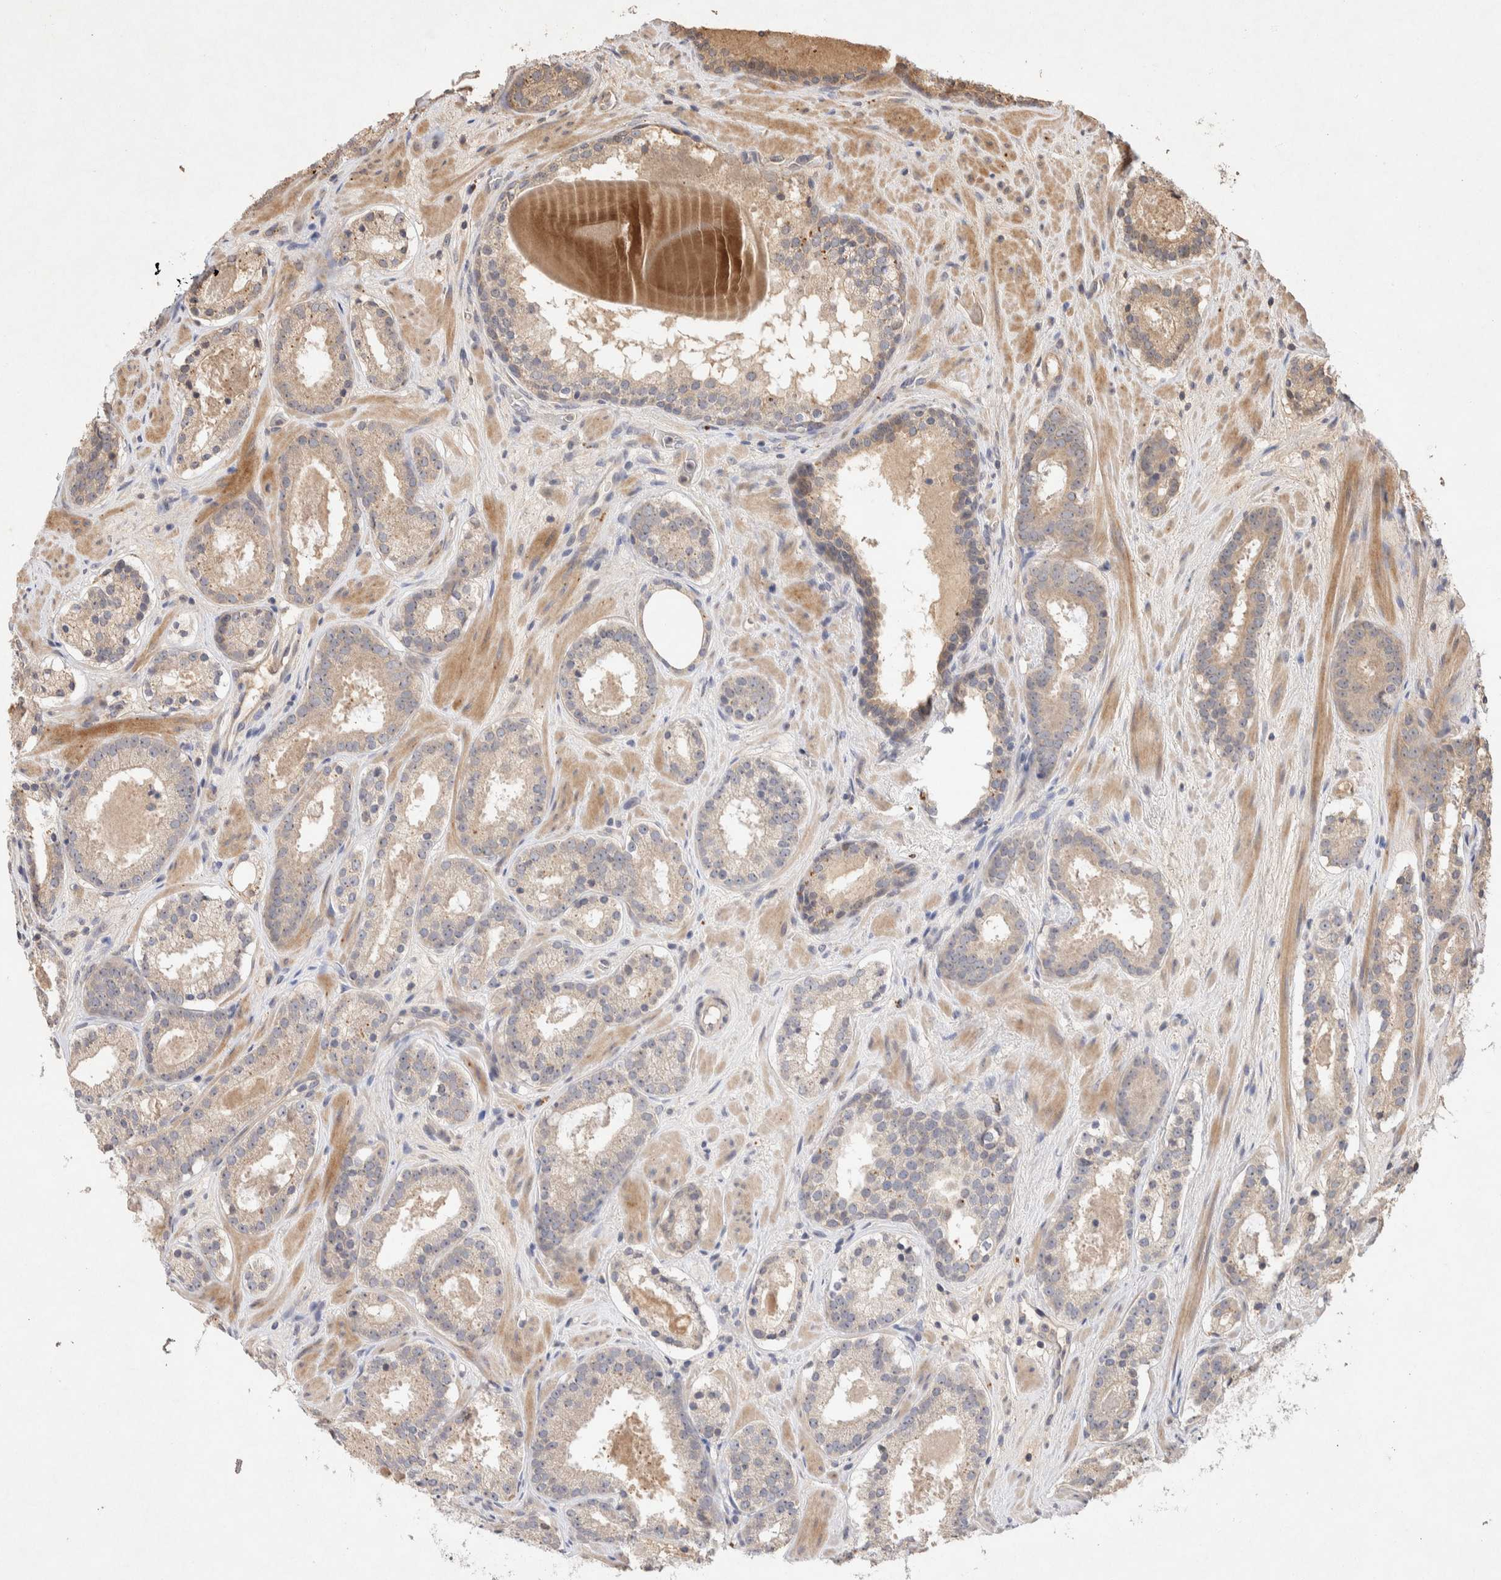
{"staining": {"intensity": "weak", "quantity": "<25%", "location": "cytoplasmic/membranous"}, "tissue": "prostate cancer", "cell_type": "Tumor cells", "image_type": "cancer", "snomed": [{"axis": "morphology", "description": "Adenocarcinoma, Low grade"}, {"axis": "topography", "description": "Prostate"}], "caption": "This is an immunohistochemistry image of prostate cancer. There is no positivity in tumor cells.", "gene": "NSMAF", "patient": {"sex": "male", "age": 69}}